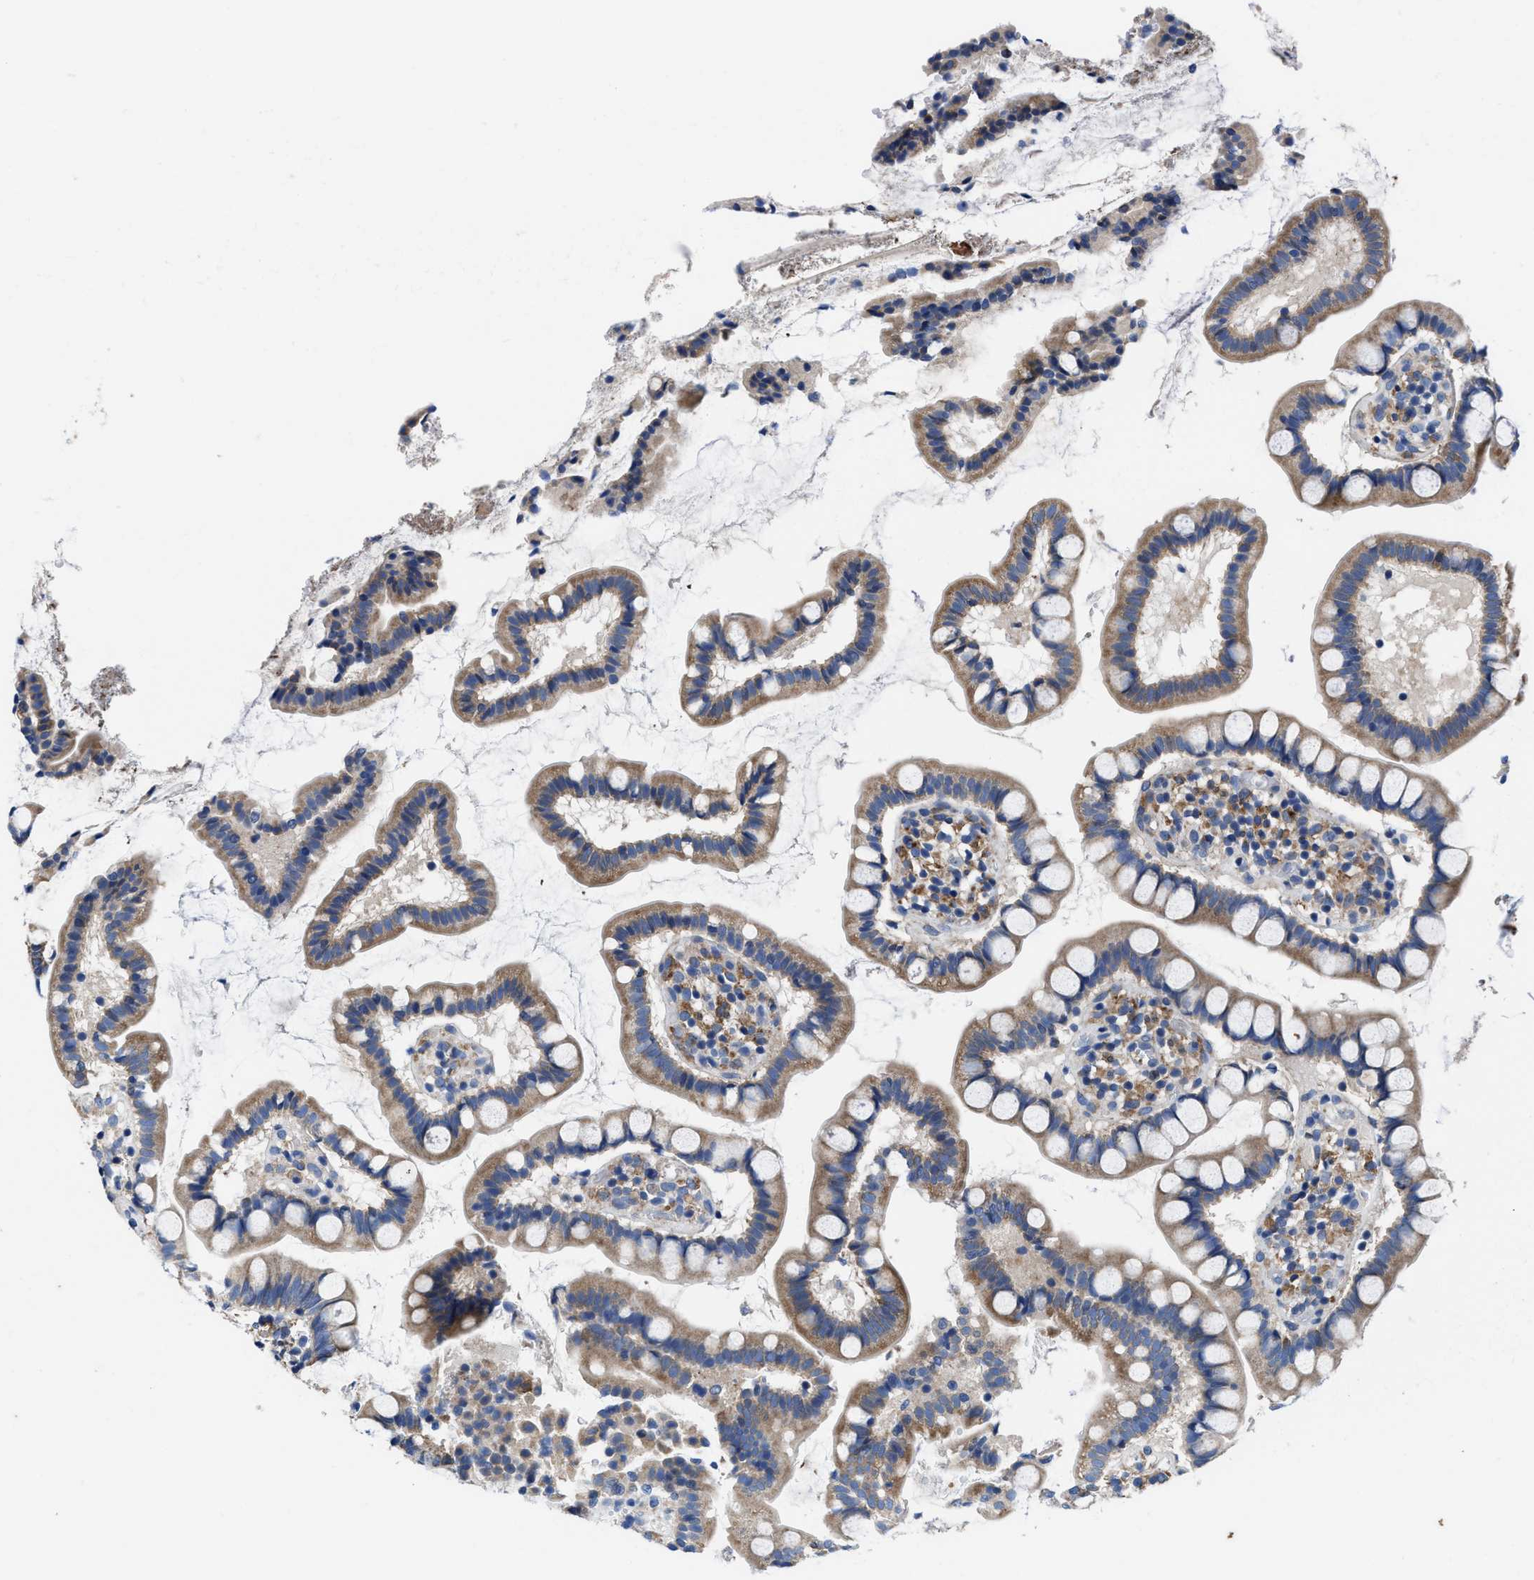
{"staining": {"intensity": "moderate", "quantity": "25%-75%", "location": "cytoplasmic/membranous"}, "tissue": "small intestine", "cell_type": "Glandular cells", "image_type": "normal", "snomed": [{"axis": "morphology", "description": "Normal tissue, NOS"}, {"axis": "topography", "description": "Small intestine"}], "caption": "Human small intestine stained for a protein (brown) reveals moderate cytoplasmic/membranous positive staining in approximately 25%-75% of glandular cells.", "gene": "TMEM30A", "patient": {"sex": "female", "age": 84}}